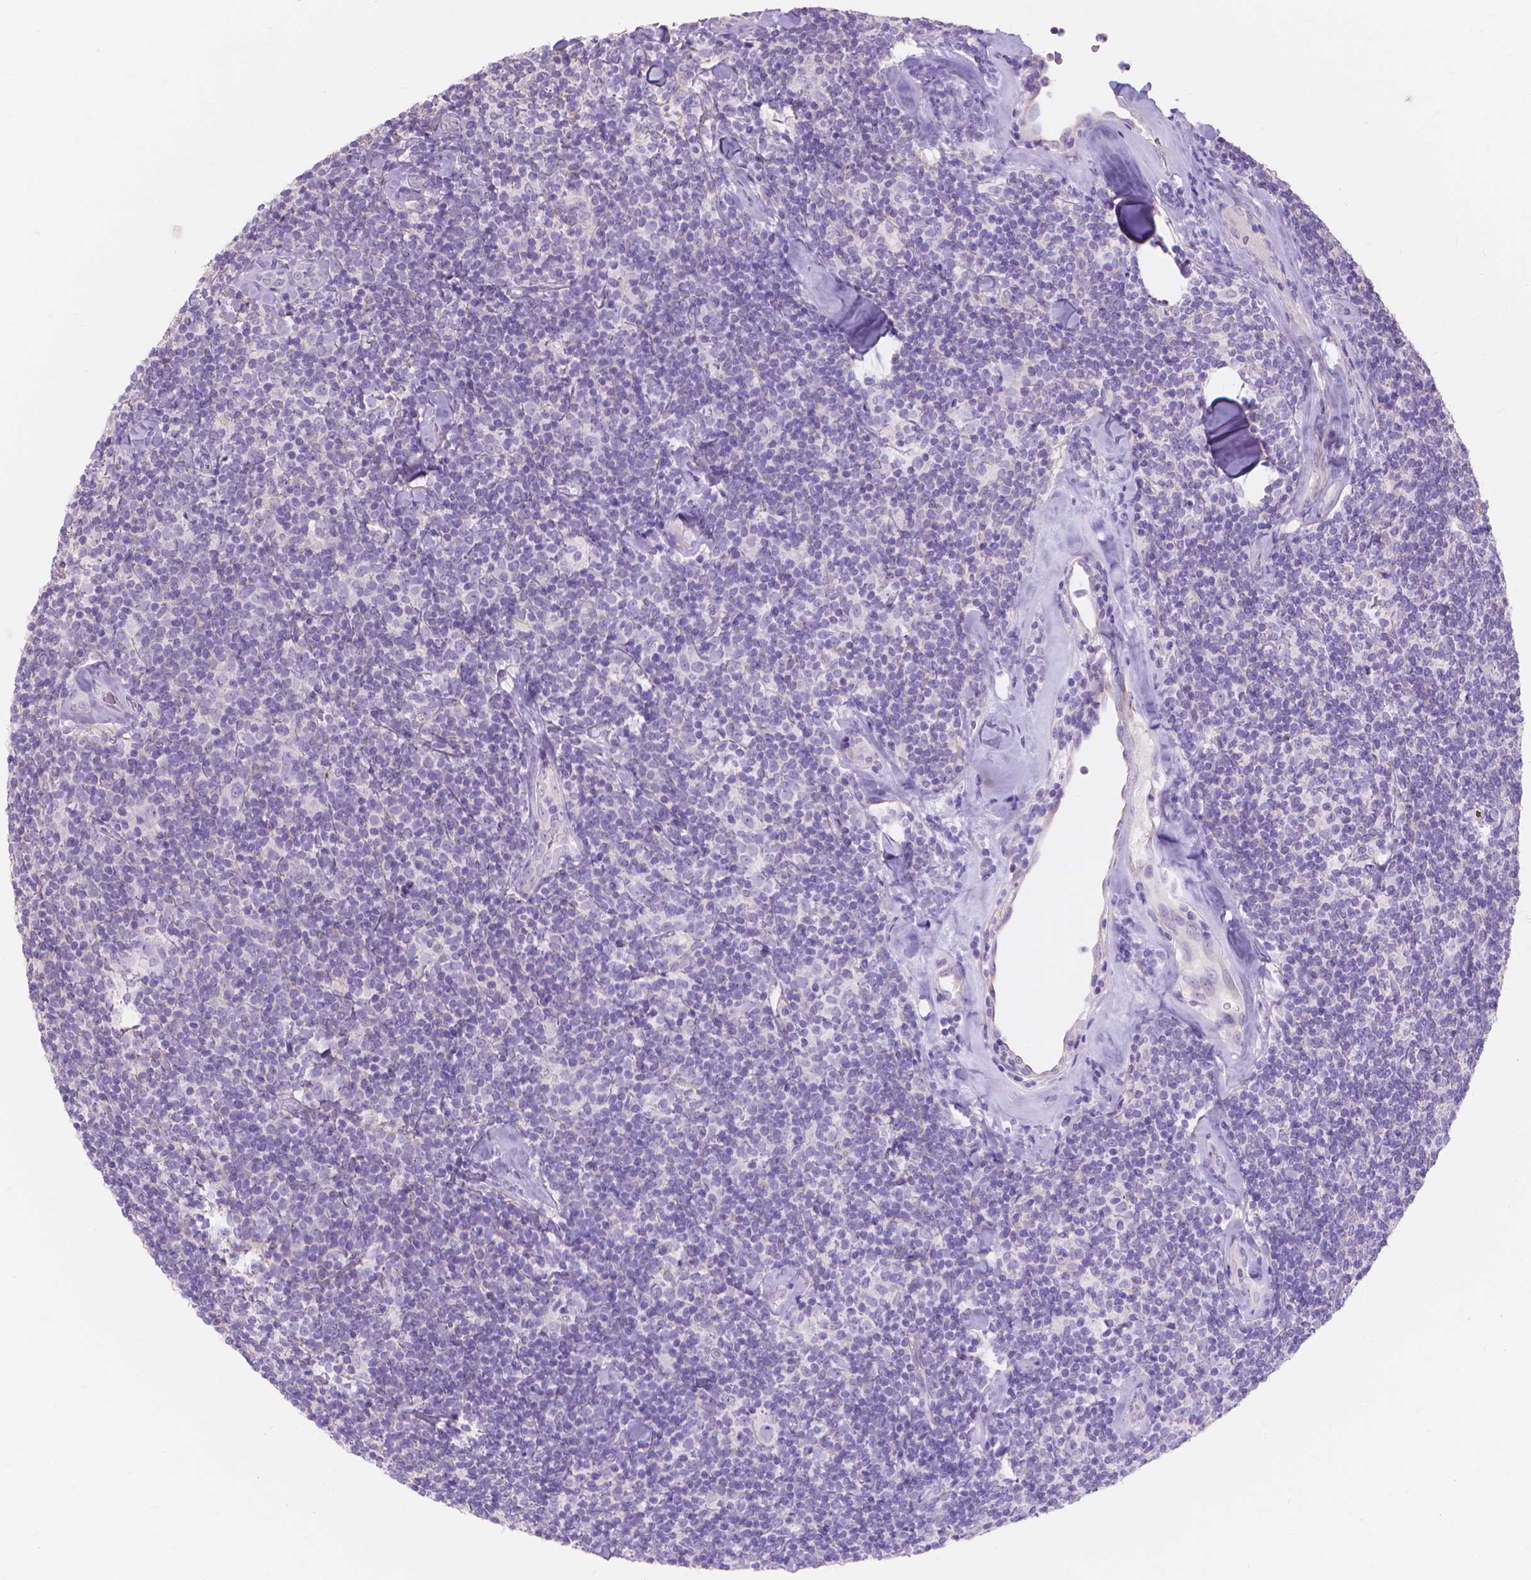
{"staining": {"intensity": "negative", "quantity": "none", "location": "none"}, "tissue": "lymphoma", "cell_type": "Tumor cells", "image_type": "cancer", "snomed": [{"axis": "morphology", "description": "Malignant lymphoma, non-Hodgkin's type, Low grade"}, {"axis": "topography", "description": "Lymph node"}], "caption": "High magnification brightfield microscopy of lymphoma stained with DAB (3,3'-diaminobenzidine) (brown) and counterstained with hematoxylin (blue): tumor cells show no significant expression.", "gene": "MBLAC1", "patient": {"sex": "female", "age": 56}}